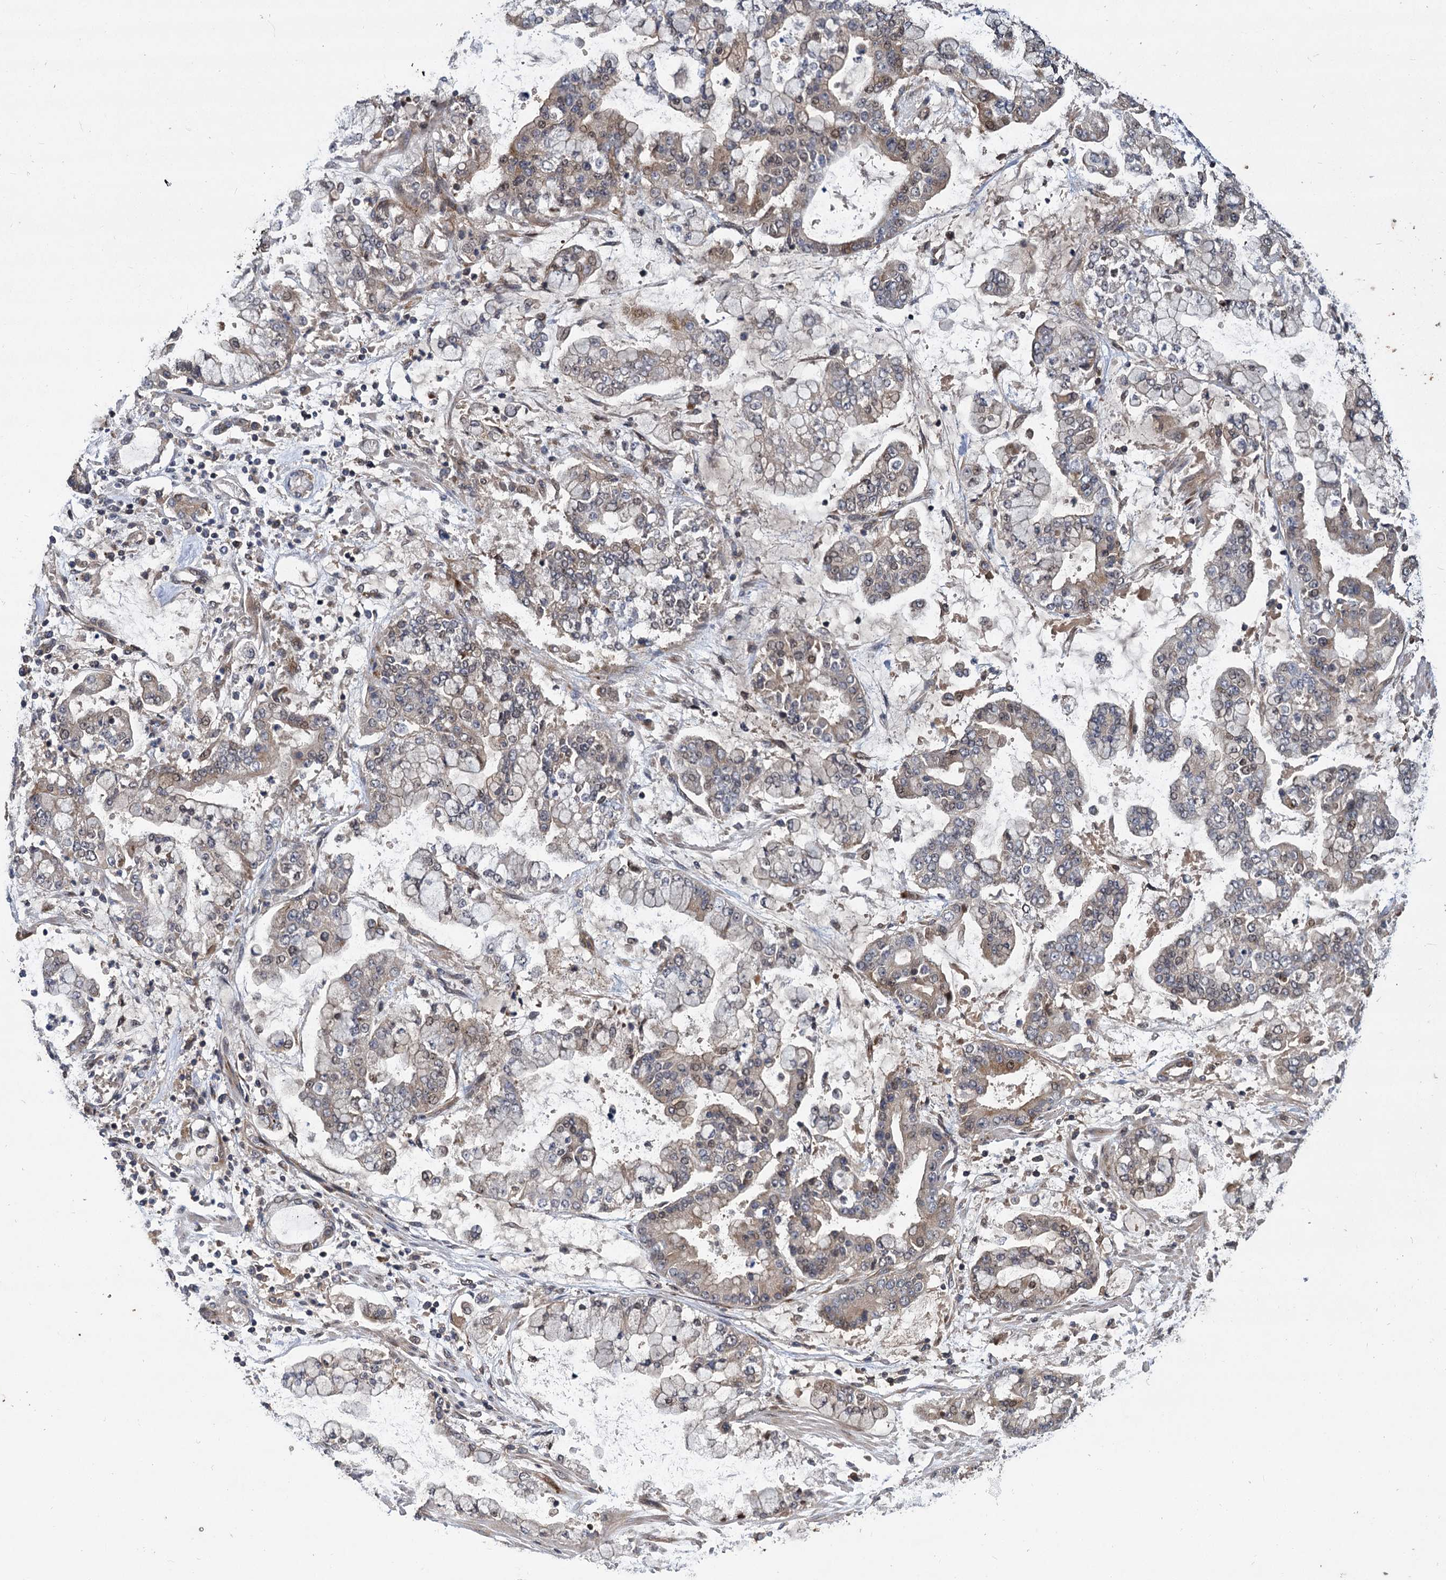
{"staining": {"intensity": "moderate", "quantity": "<25%", "location": "cytoplasmic/membranous,nuclear"}, "tissue": "stomach cancer", "cell_type": "Tumor cells", "image_type": "cancer", "snomed": [{"axis": "morphology", "description": "Normal tissue, NOS"}, {"axis": "morphology", "description": "Adenocarcinoma, NOS"}, {"axis": "topography", "description": "Stomach, upper"}, {"axis": "topography", "description": "Stomach"}], "caption": "Brown immunohistochemical staining in human adenocarcinoma (stomach) displays moderate cytoplasmic/membranous and nuclear positivity in about <25% of tumor cells.", "gene": "INPPL1", "patient": {"sex": "male", "age": 76}}